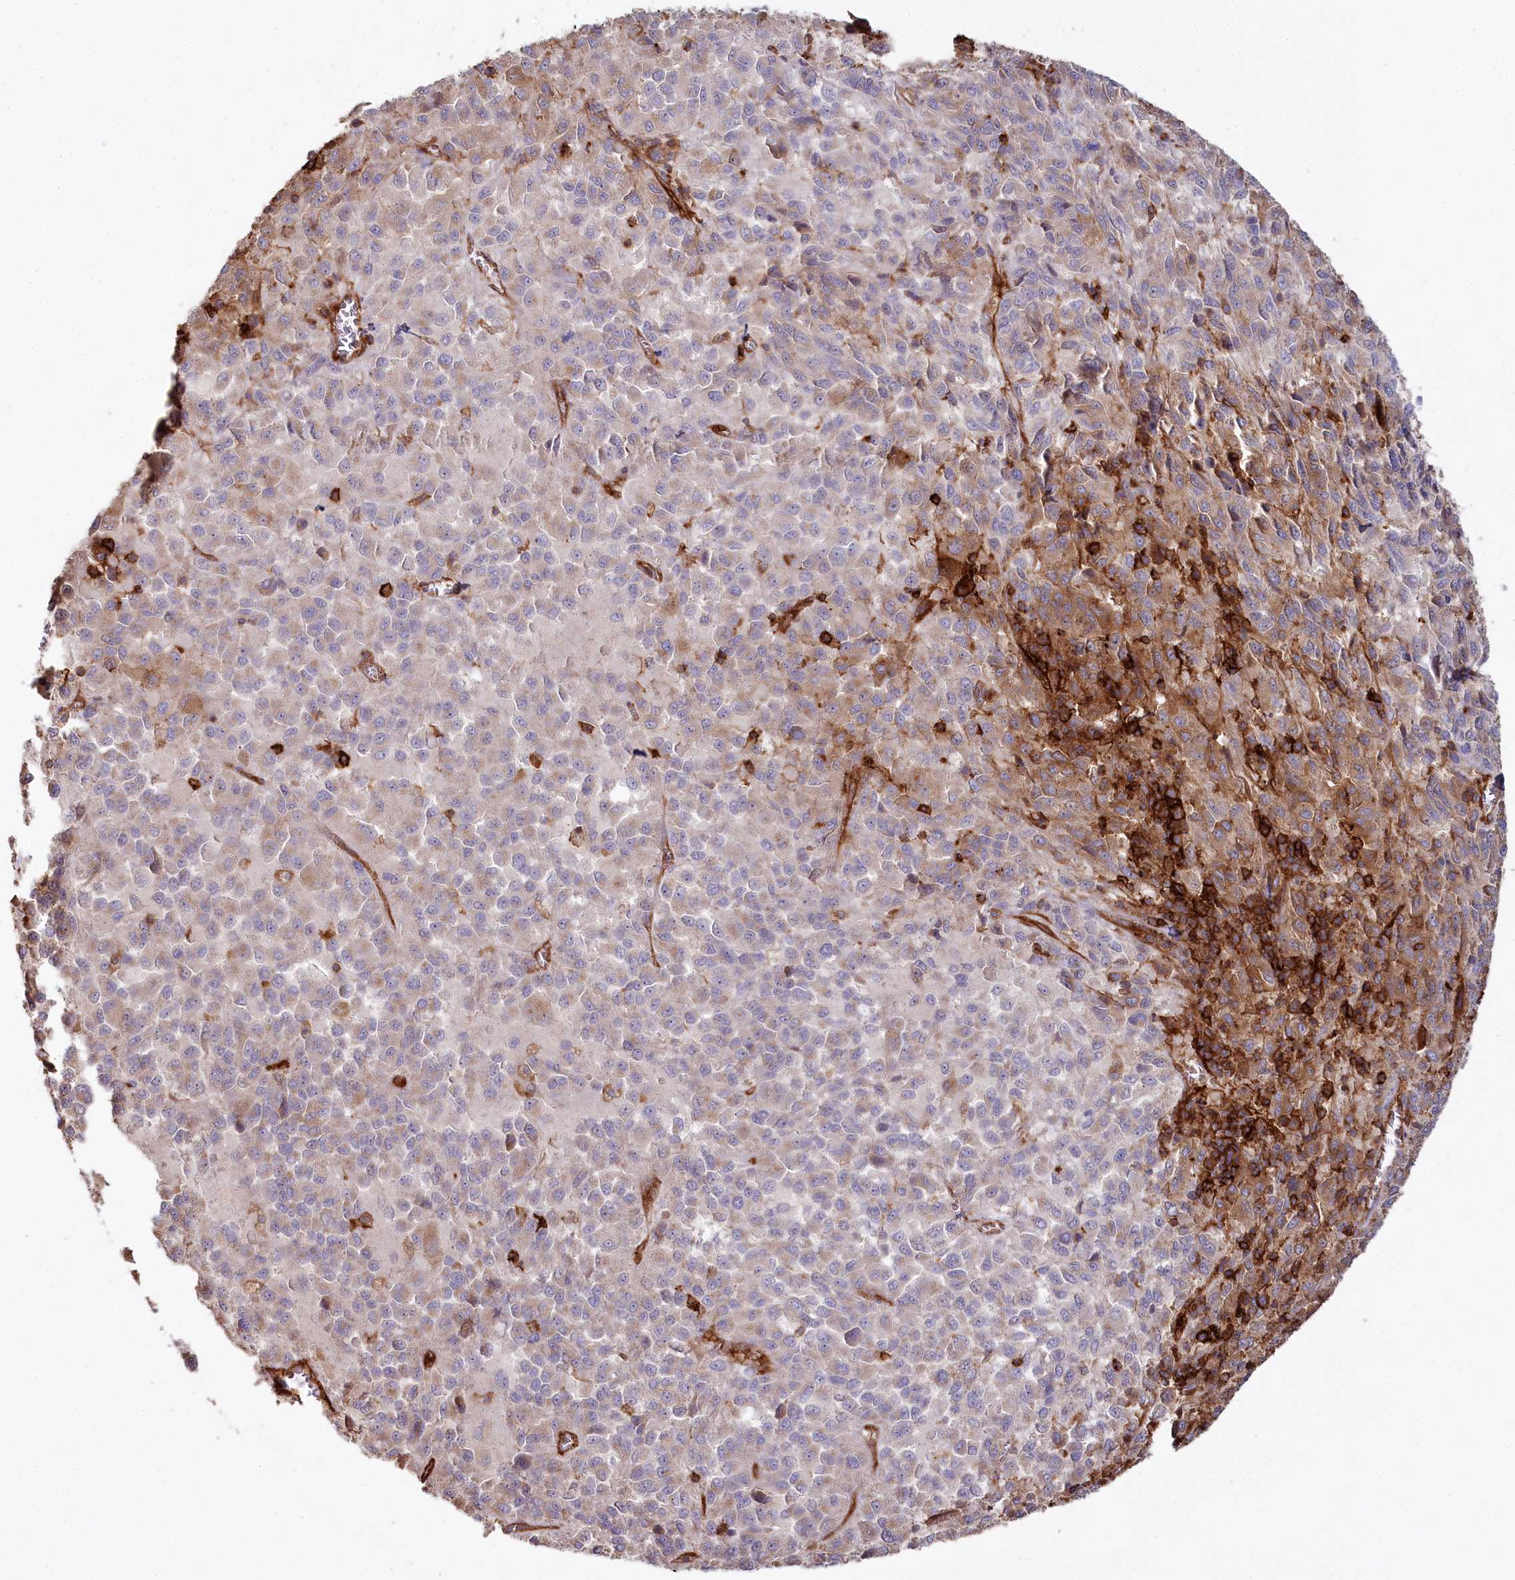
{"staining": {"intensity": "moderate", "quantity": "25%-75%", "location": "cytoplasmic/membranous"}, "tissue": "melanoma", "cell_type": "Tumor cells", "image_type": "cancer", "snomed": [{"axis": "morphology", "description": "Malignant melanoma, Metastatic site"}, {"axis": "topography", "description": "Lung"}], "caption": "This is a photomicrograph of immunohistochemistry (IHC) staining of melanoma, which shows moderate staining in the cytoplasmic/membranous of tumor cells.", "gene": "RBP5", "patient": {"sex": "male", "age": 64}}